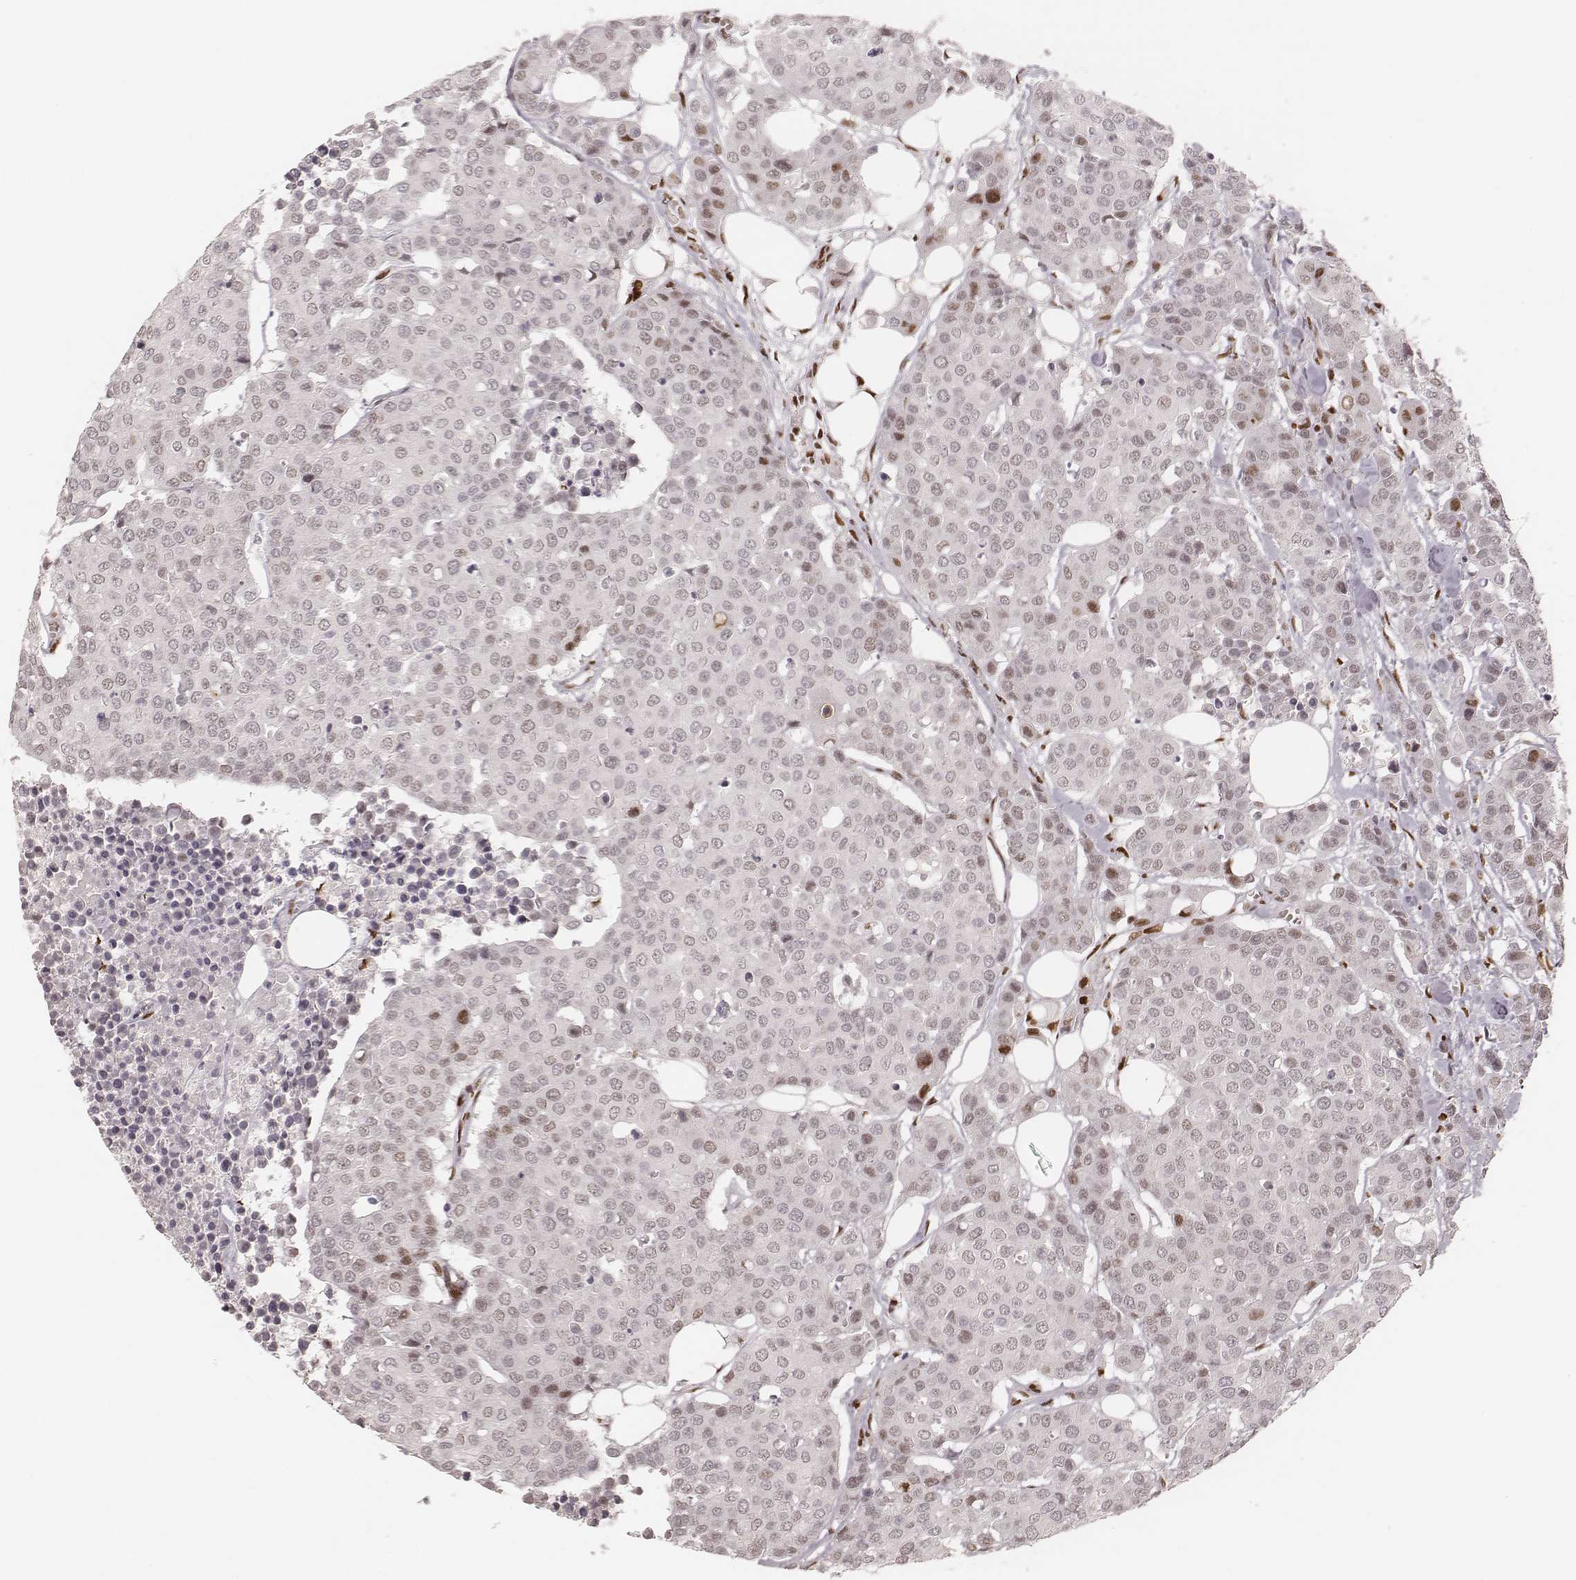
{"staining": {"intensity": "moderate", "quantity": "<25%", "location": "nuclear"}, "tissue": "carcinoid", "cell_type": "Tumor cells", "image_type": "cancer", "snomed": [{"axis": "morphology", "description": "Carcinoid, malignant, NOS"}, {"axis": "topography", "description": "Colon"}], "caption": "DAB immunohistochemical staining of malignant carcinoid shows moderate nuclear protein positivity in approximately <25% of tumor cells.", "gene": "HNRNPC", "patient": {"sex": "male", "age": 81}}